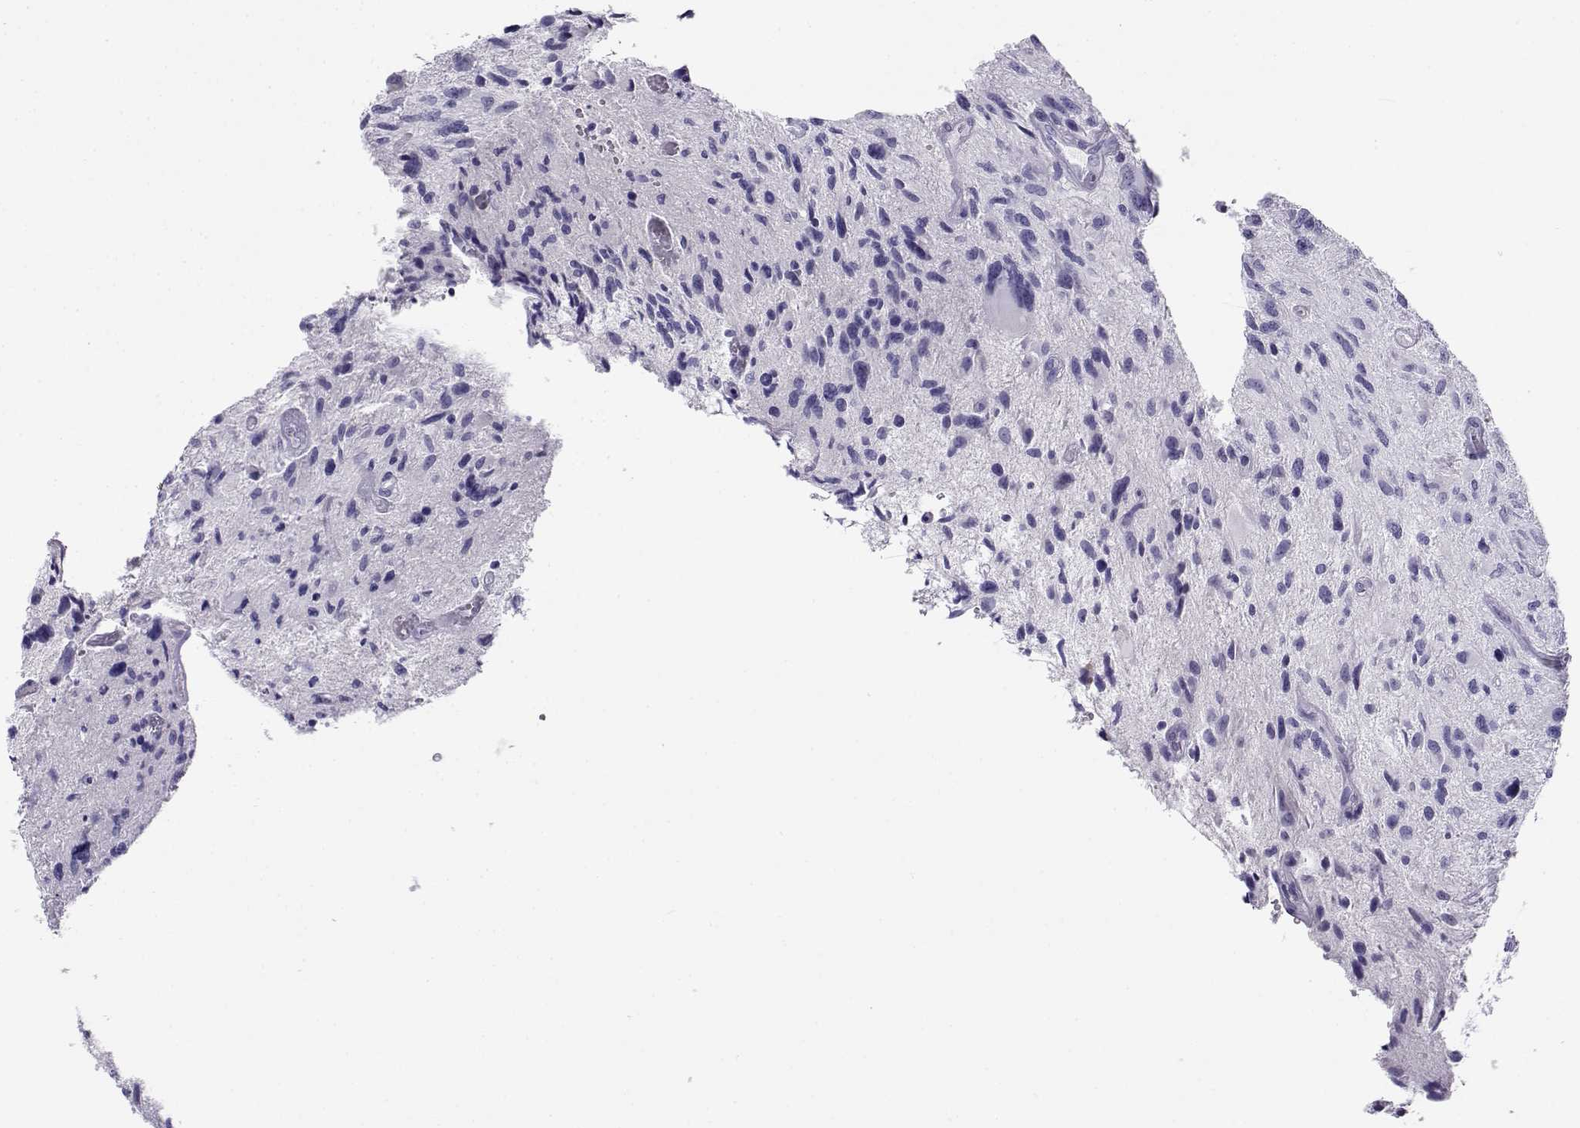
{"staining": {"intensity": "negative", "quantity": "none", "location": "none"}, "tissue": "glioma", "cell_type": "Tumor cells", "image_type": "cancer", "snomed": [{"axis": "morphology", "description": "Glioma, malignant, NOS"}, {"axis": "morphology", "description": "Glioma, malignant, High grade"}, {"axis": "topography", "description": "Brain"}], "caption": "DAB immunohistochemical staining of human glioma shows no significant staining in tumor cells.", "gene": "RHOXF2", "patient": {"sex": "female", "age": 71}}